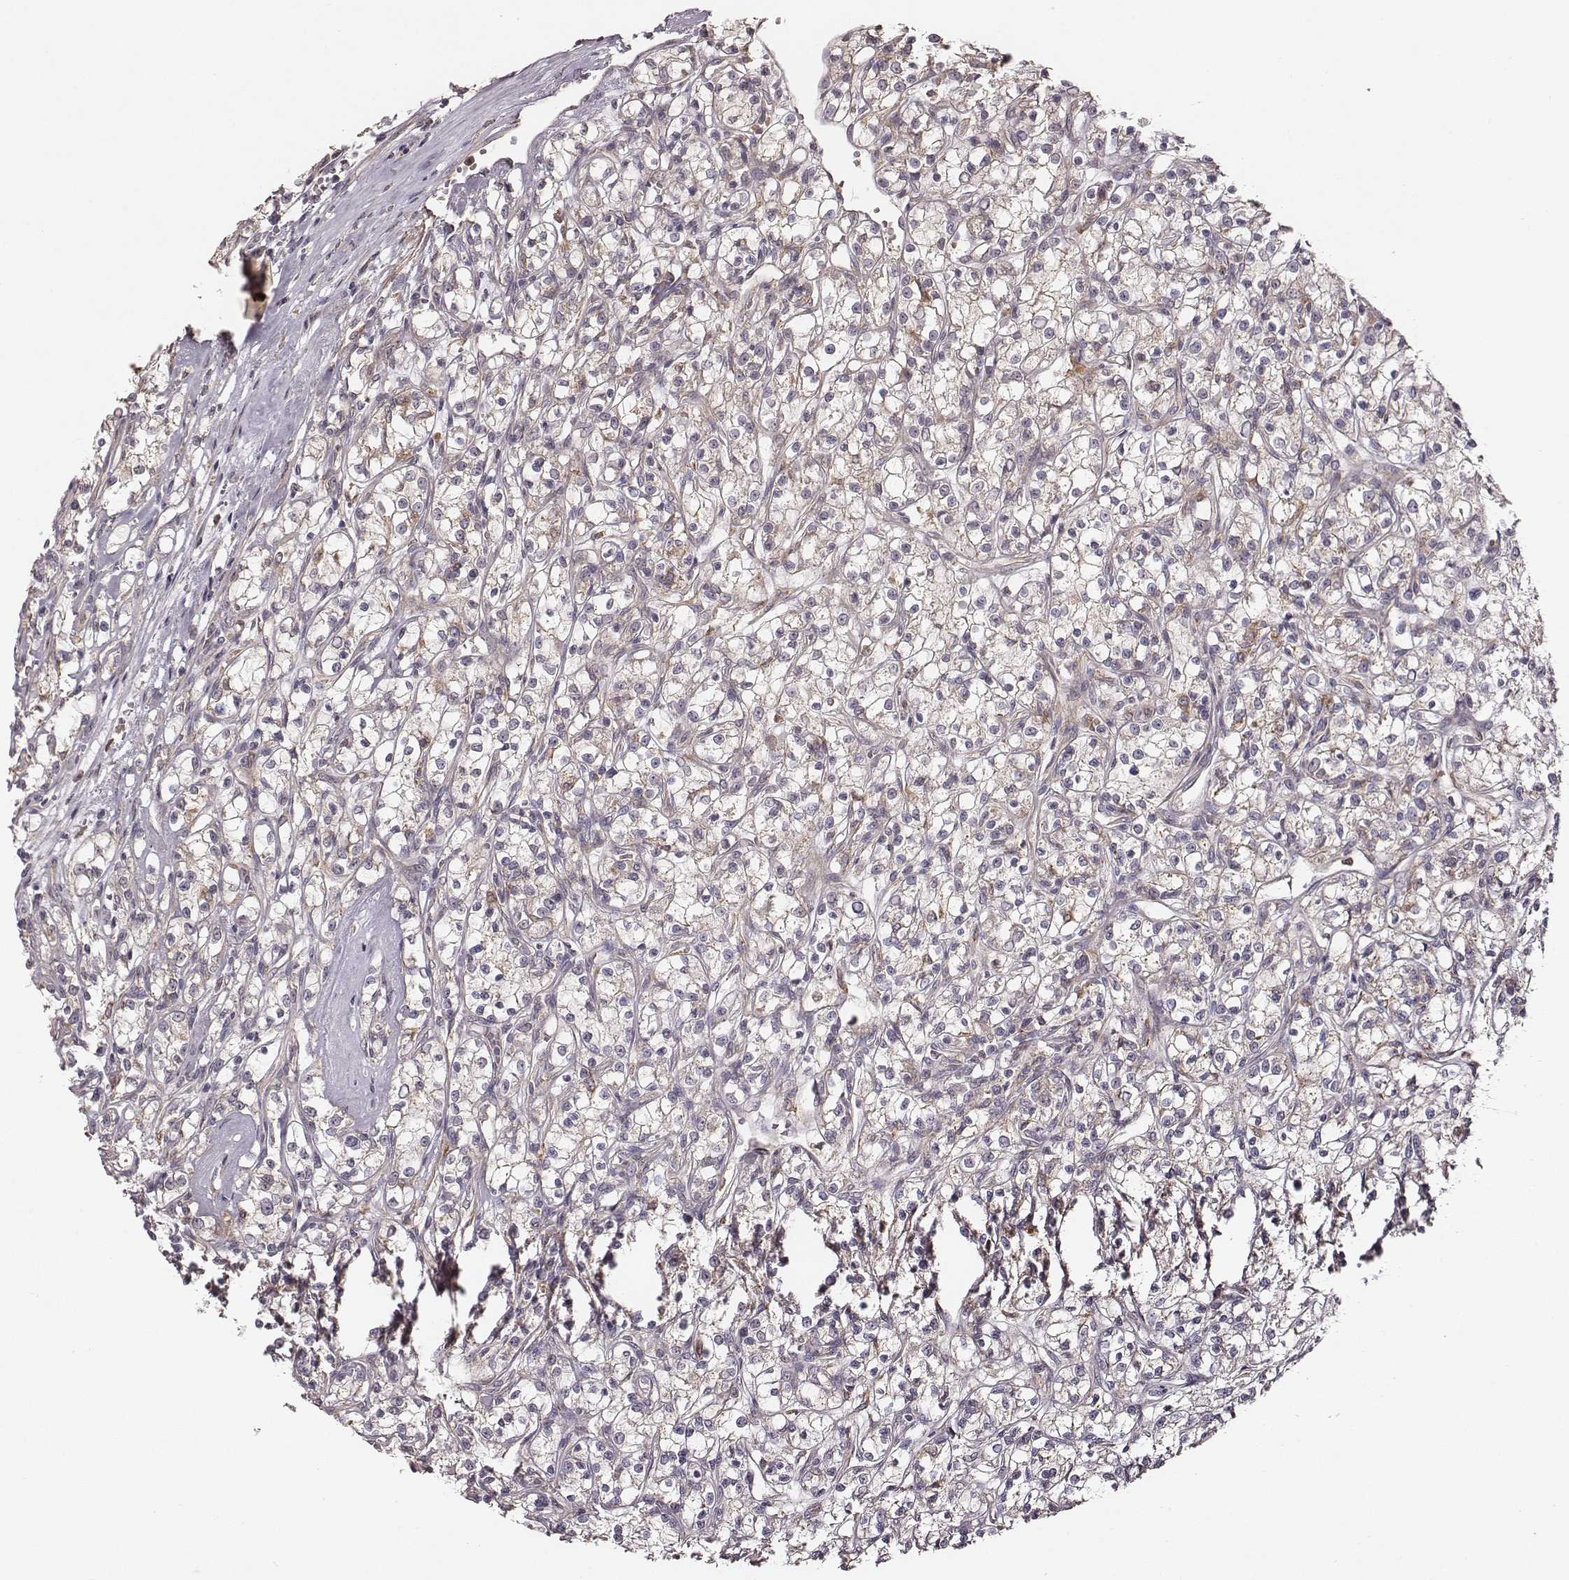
{"staining": {"intensity": "negative", "quantity": "none", "location": "none"}, "tissue": "renal cancer", "cell_type": "Tumor cells", "image_type": "cancer", "snomed": [{"axis": "morphology", "description": "Adenocarcinoma, NOS"}, {"axis": "topography", "description": "Kidney"}], "caption": "DAB (3,3'-diaminobenzidine) immunohistochemical staining of renal cancer displays no significant staining in tumor cells.", "gene": "VPS26A", "patient": {"sex": "female", "age": 59}}